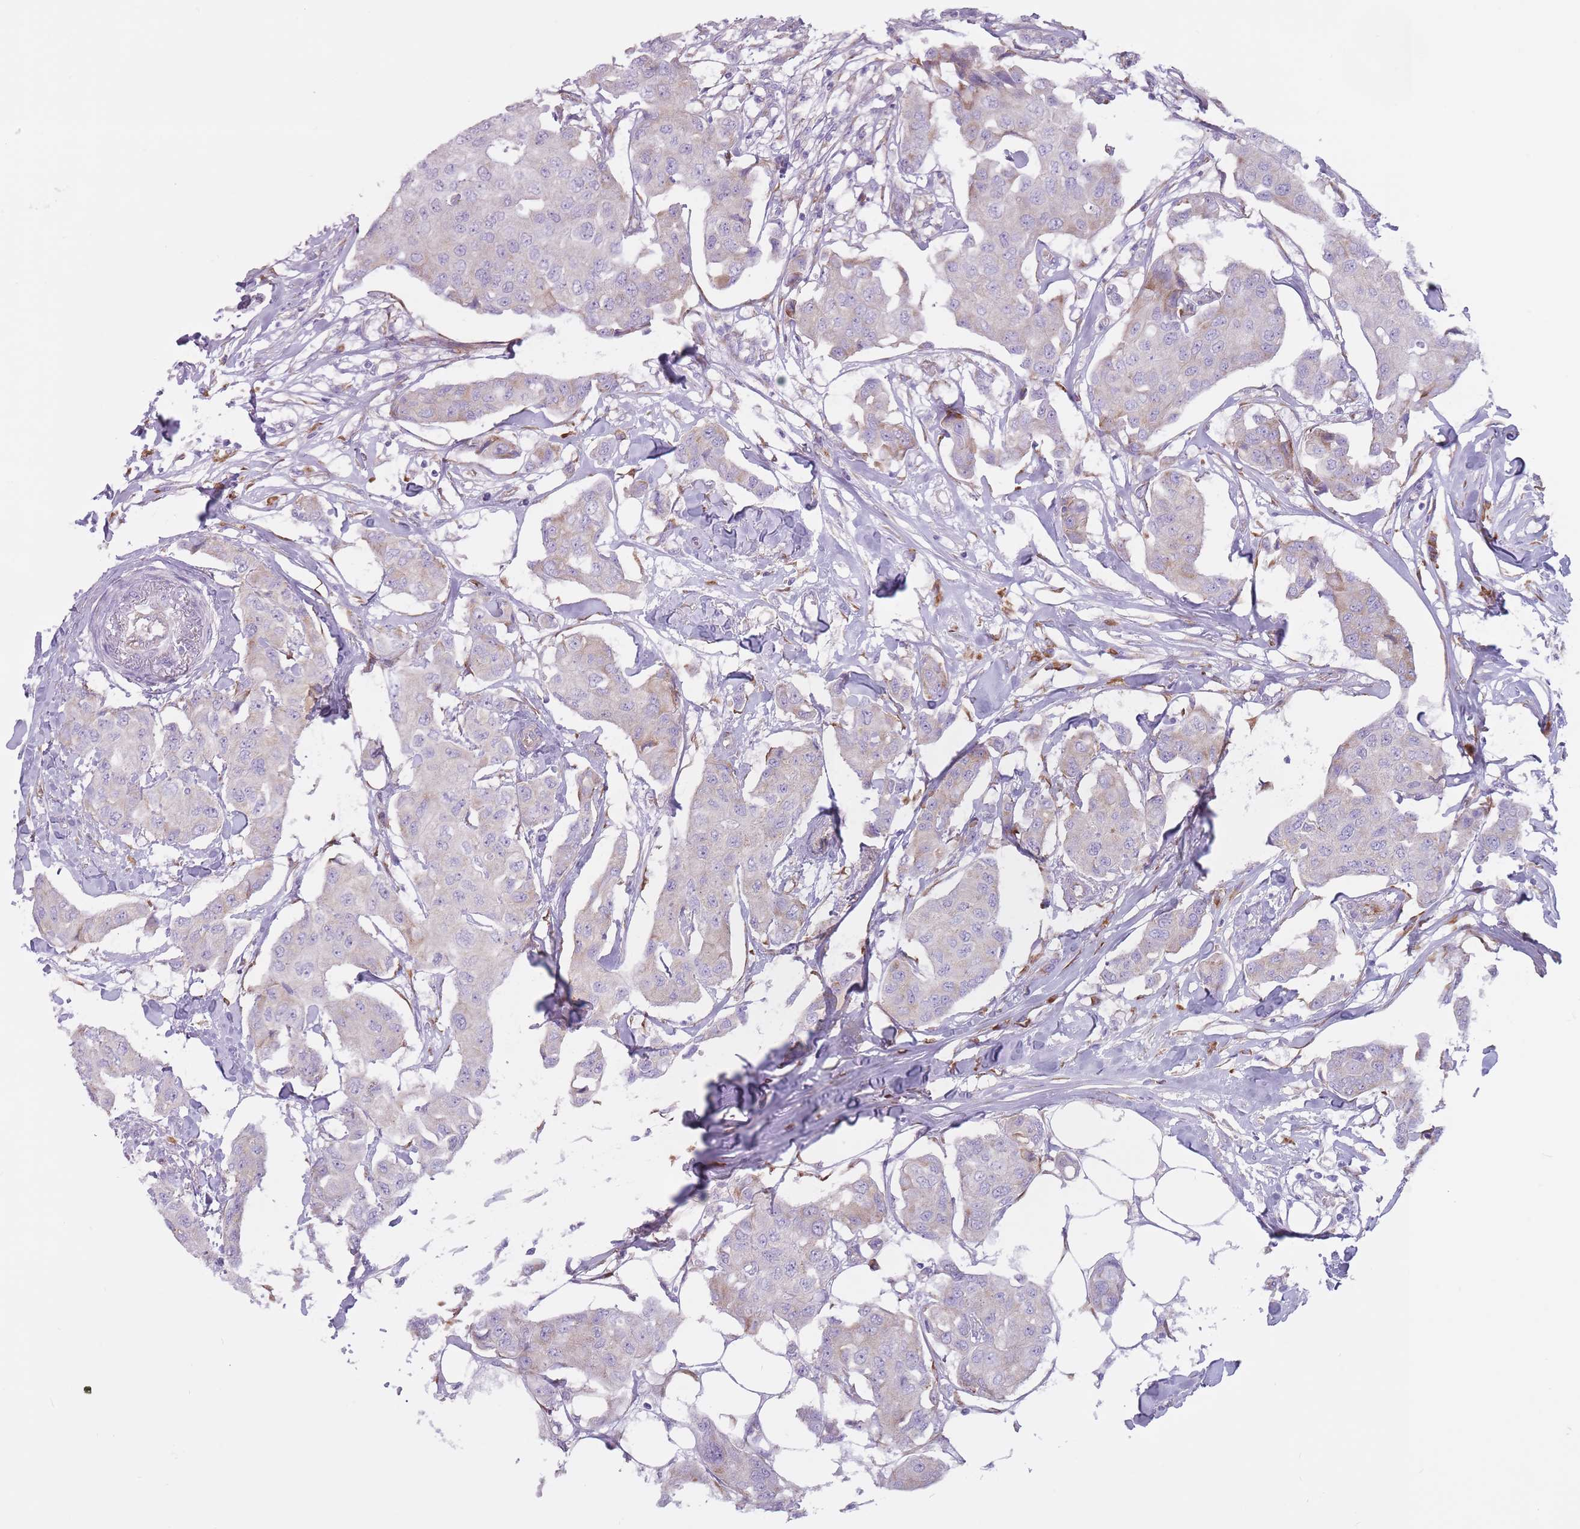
{"staining": {"intensity": "weak", "quantity": "<25%", "location": "cytoplasmic/membranous"}, "tissue": "breast cancer", "cell_type": "Tumor cells", "image_type": "cancer", "snomed": [{"axis": "morphology", "description": "Duct carcinoma"}, {"axis": "topography", "description": "Breast"}, {"axis": "topography", "description": "Lymph node"}], "caption": "Breast cancer was stained to show a protein in brown. There is no significant expression in tumor cells.", "gene": "RPL18", "patient": {"sex": "female", "age": 80}}